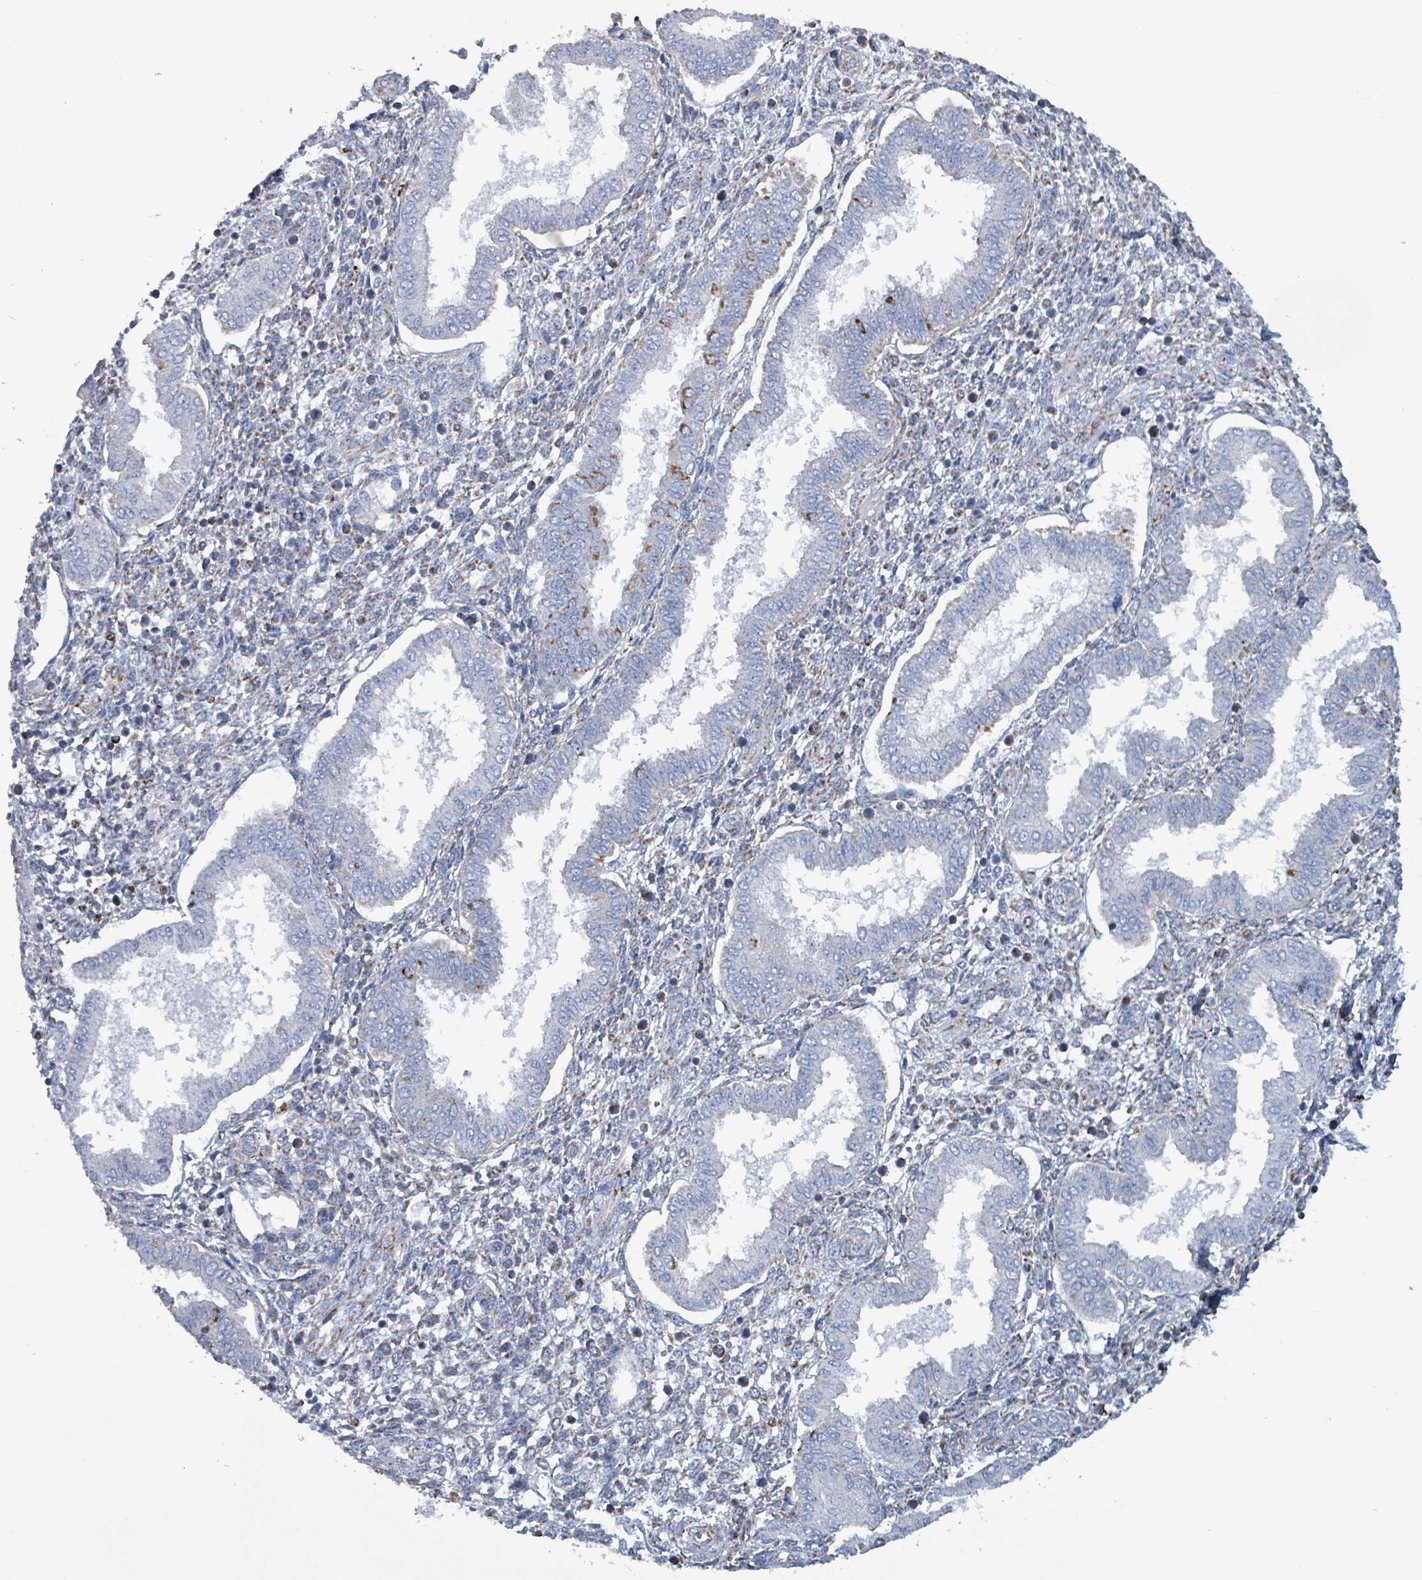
{"staining": {"intensity": "negative", "quantity": "none", "location": "none"}, "tissue": "endometrium", "cell_type": "Cells in endometrial stroma", "image_type": "normal", "snomed": [{"axis": "morphology", "description": "Normal tissue, NOS"}, {"axis": "topography", "description": "Endometrium"}], "caption": "This is an IHC micrograph of benign human endometrium. There is no positivity in cells in endometrial stroma.", "gene": "IDH3B", "patient": {"sex": "female", "age": 24}}